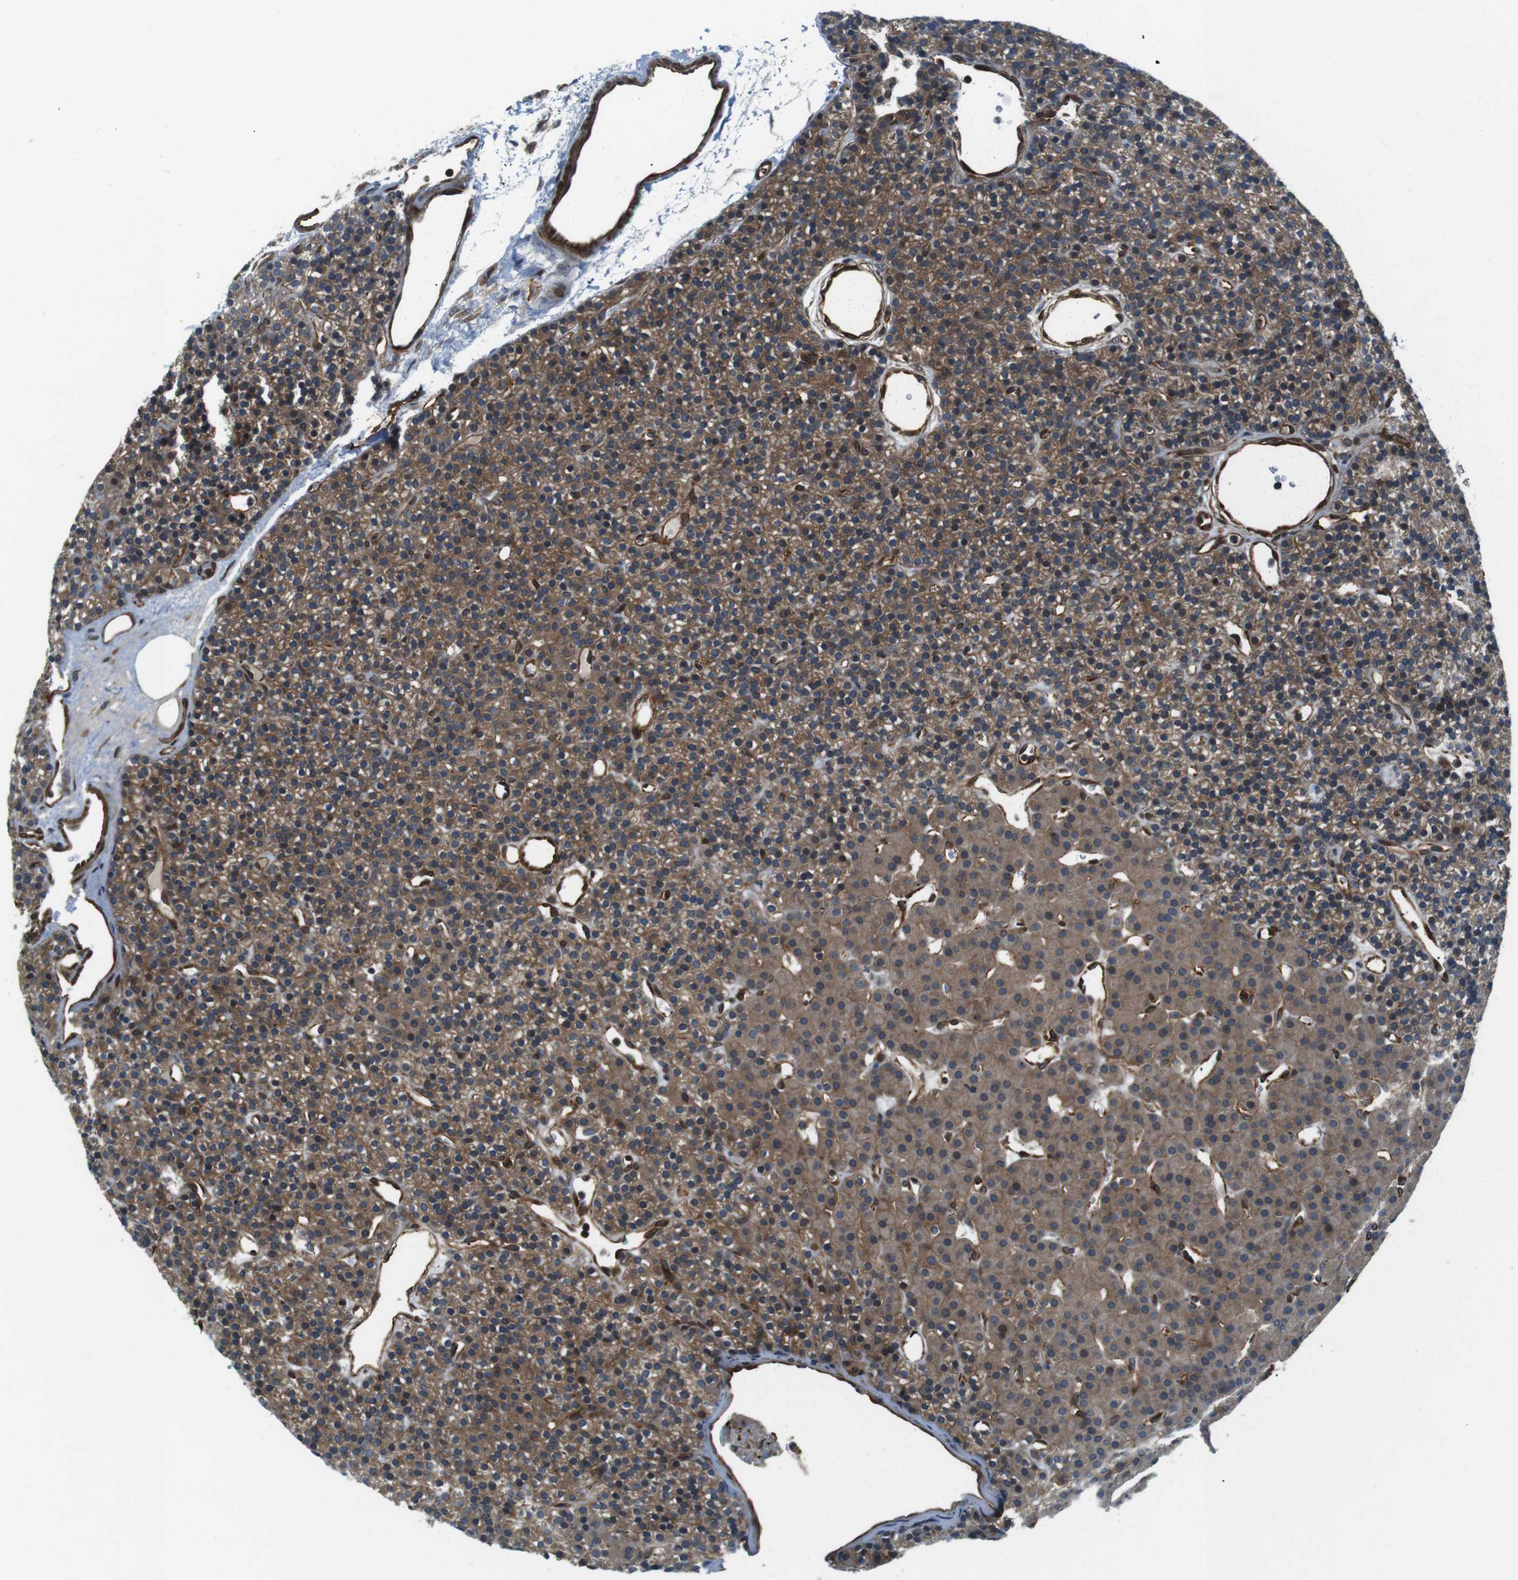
{"staining": {"intensity": "moderate", "quantity": ">75%", "location": "cytoplasmic/membranous"}, "tissue": "parathyroid gland", "cell_type": "Glandular cells", "image_type": "normal", "snomed": [{"axis": "morphology", "description": "Normal tissue, NOS"}, {"axis": "morphology", "description": "Hyperplasia, NOS"}, {"axis": "topography", "description": "Parathyroid gland"}], "caption": "Protein staining exhibits moderate cytoplasmic/membranous staining in about >75% of glandular cells in unremarkable parathyroid gland.", "gene": "TSC1", "patient": {"sex": "male", "age": 44}}